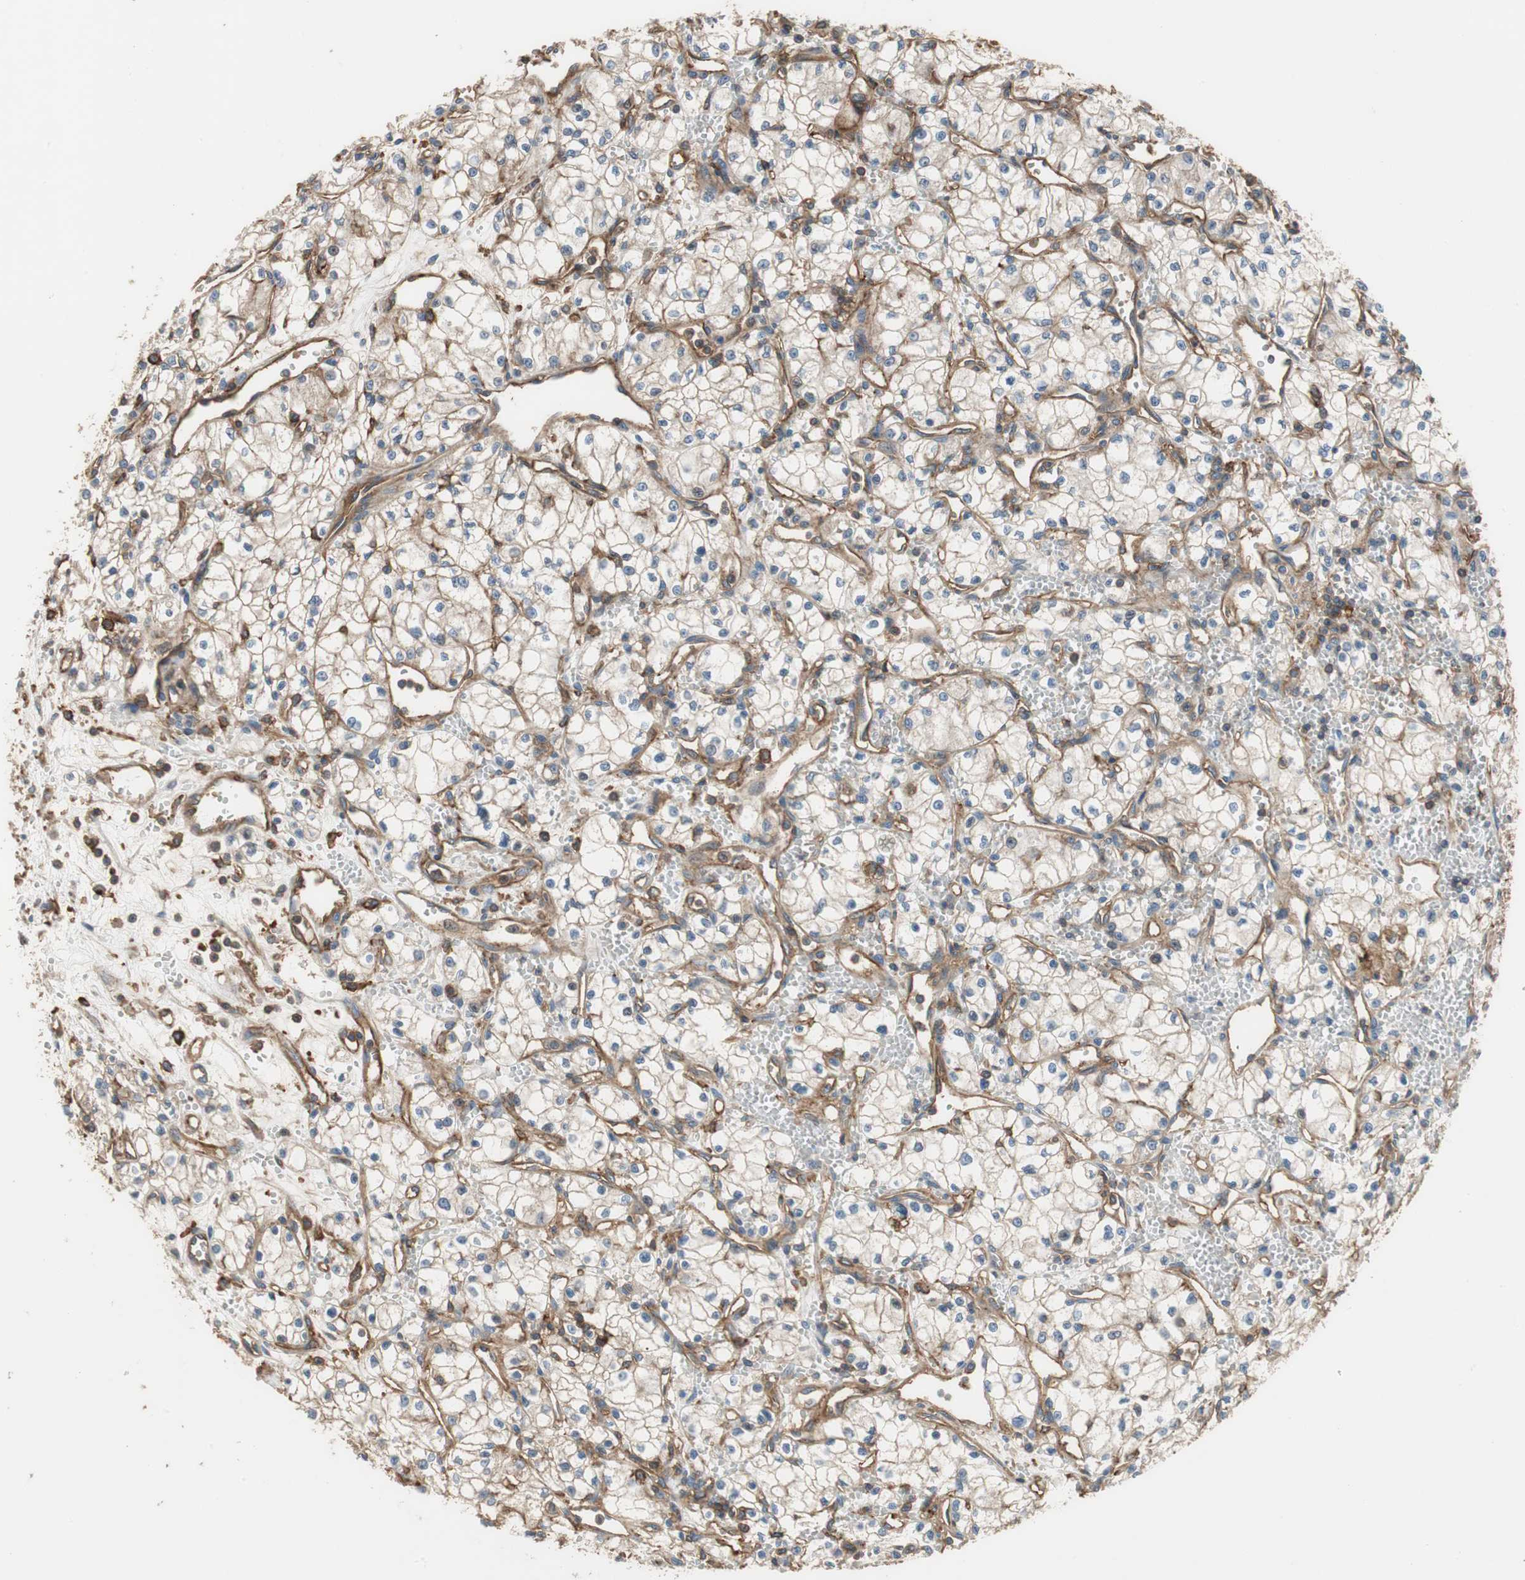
{"staining": {"intensity": "negative", "quantity": "none", "location": "none"}, "tissue": "renal cancer", "cell_type": "Tumor cells", "image_type": "cancer", "snomed": [{"axis": "morphology", "description": "Normal tissue, NOS"}, {"axis": "morphology", "description": "Adenocarcinoma, NOS"}, {"axis": "topography", "description": "Kidney"}], "caption": "DAB (3,3'-diaminobenzidine) immunohistochemical staining of human adenocarcinoma (renal) shows no significant expression in tumor cells.", "gene": "IL1RL1", "patient": {"sex": "male", "age": 59}}